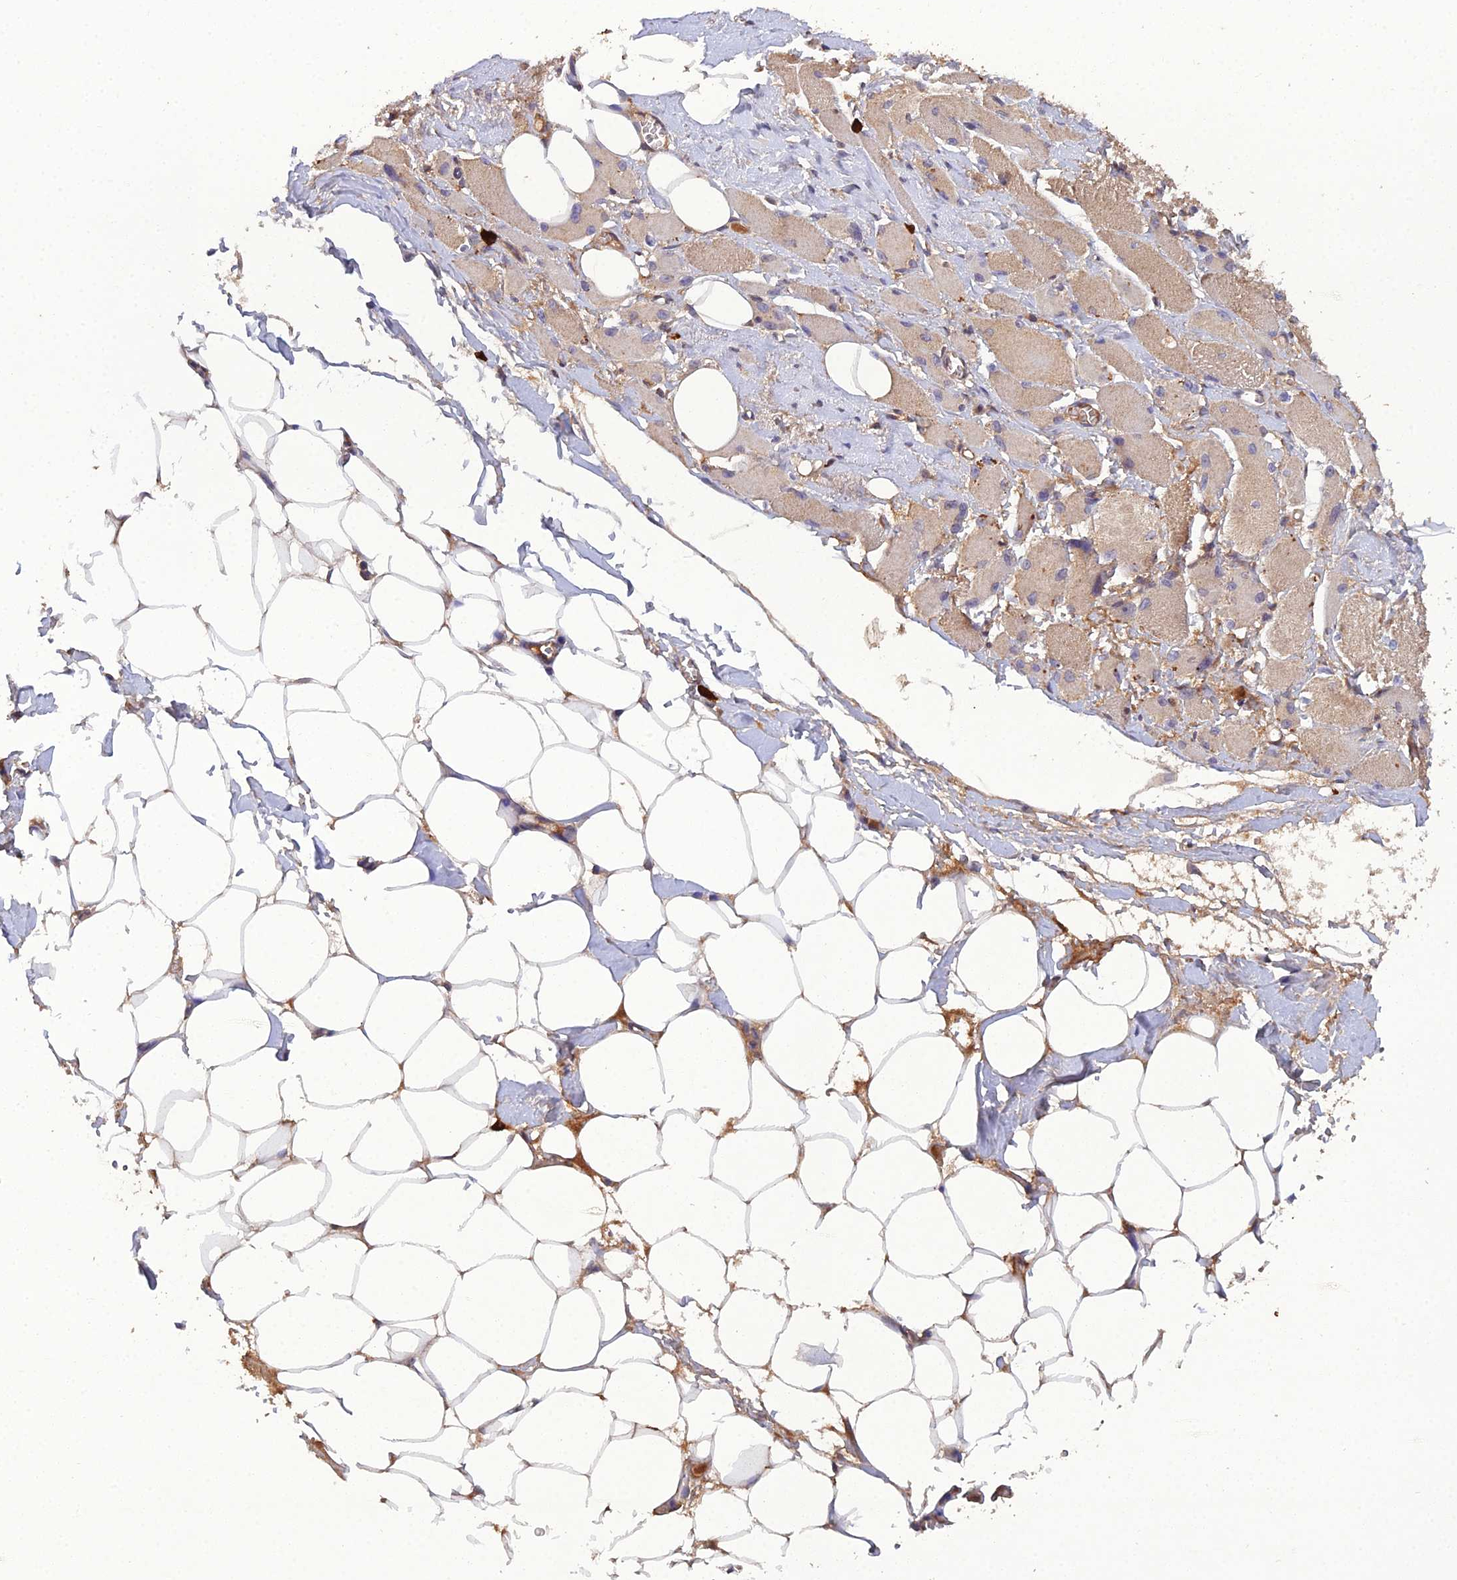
{"staining": {"intensity": "moderate", "quantity": "25%-75%", "location": "cytoplasmic/membranous"}, "tissue": "skeletal muscle", "cell_type": "Myocytes", "image_type": "normal", "snomed": [{"axis": "morphology", "description": "Normal tissue, NOS"}, {"axis": "morphology", "description": "Basal cell carcinoma"}, {"axis": "topography", "description": "Skeletal muscle"}], "caption": "Skeletal muscle stained for a protein (brown) reveals moderate cytoplasmic/membranous positive expression in about 25%-75% of myocytes.", "gene": "TMEM258", "patient": {"sex": "female", "age": 64}}